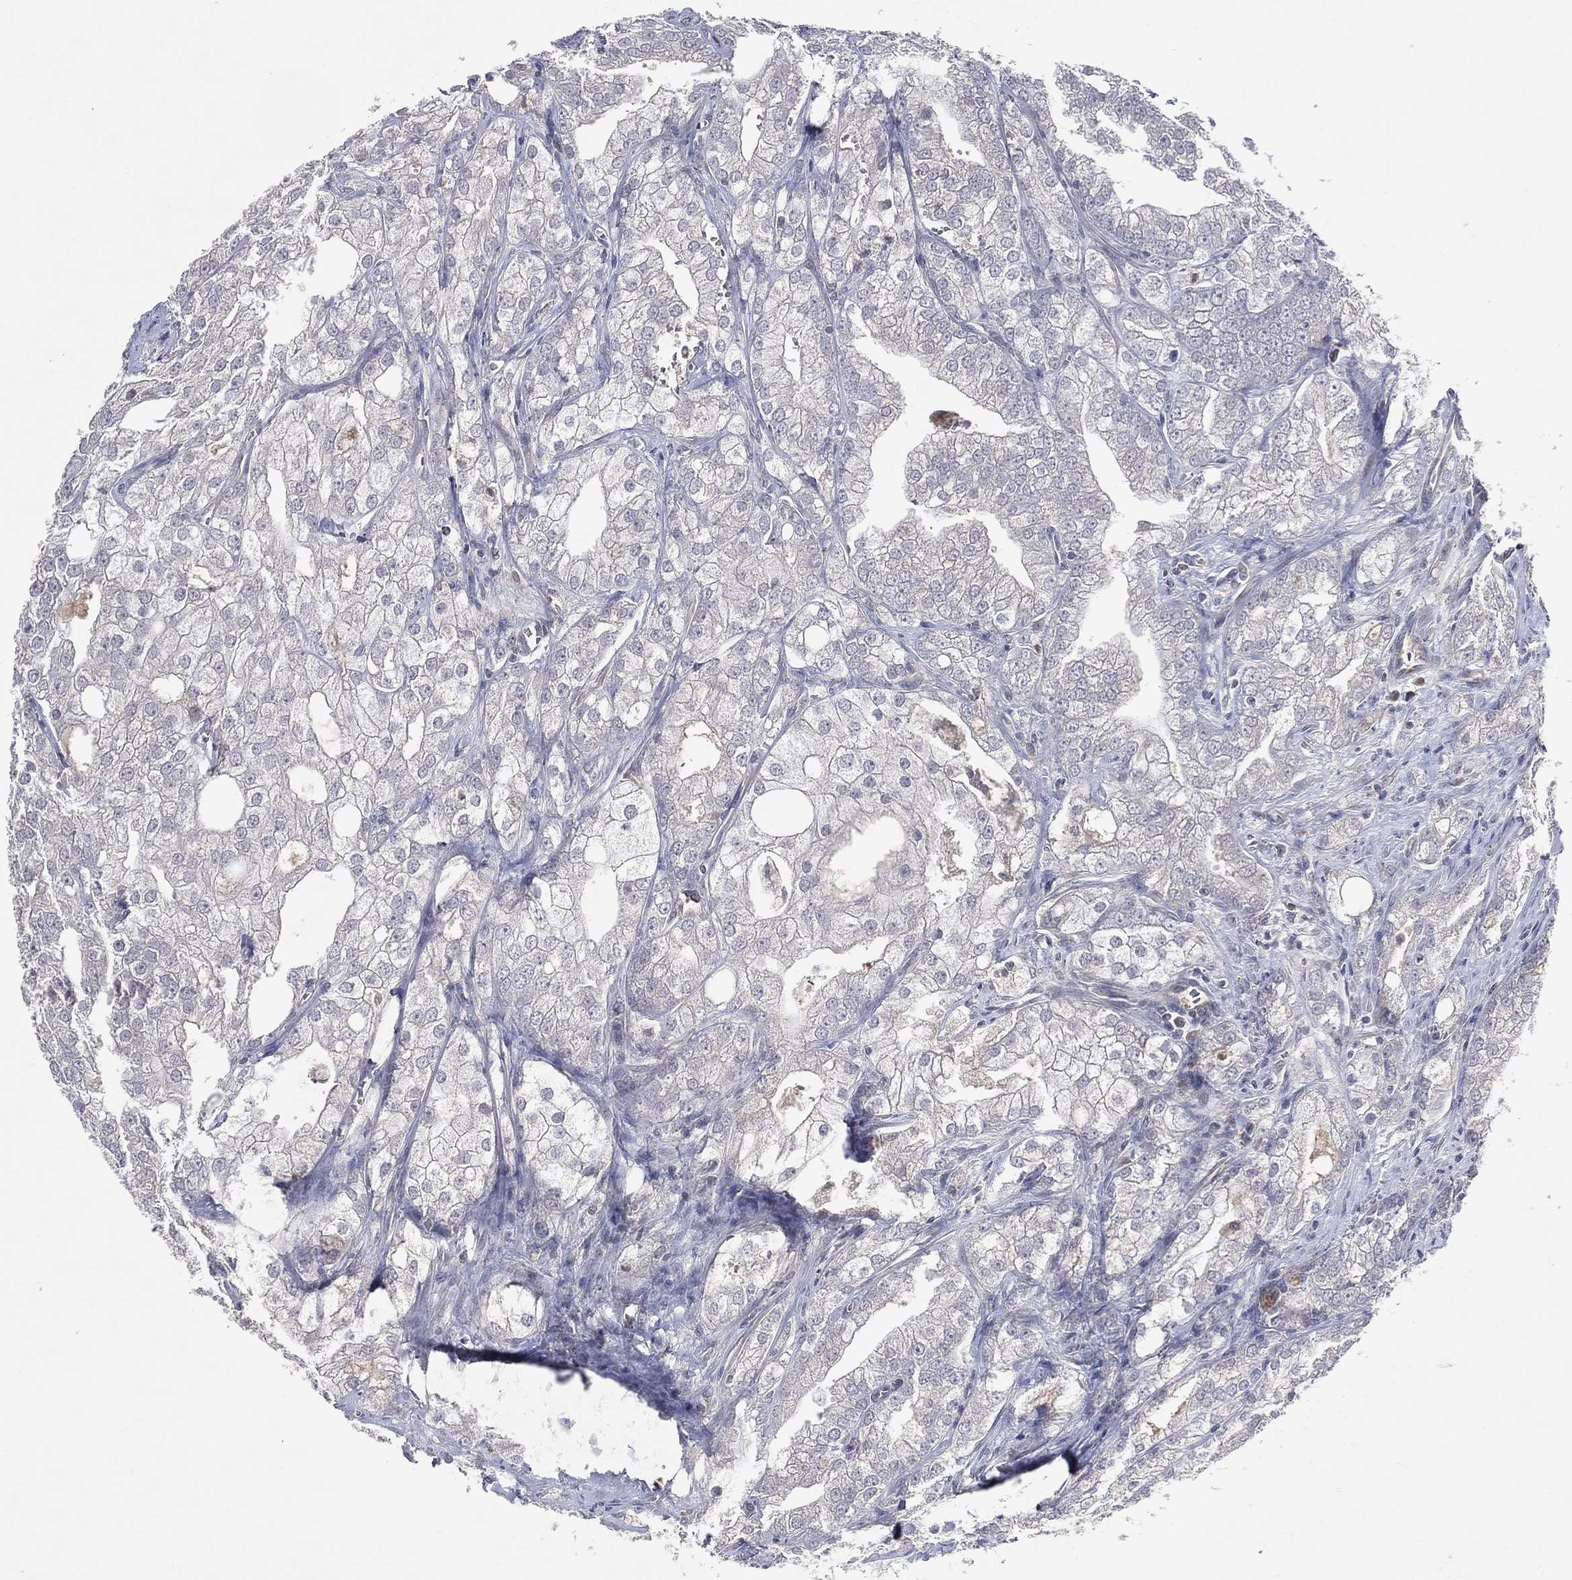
{"staining": {"intensity": "negative", "quantity": "none", "location": "none"}, "tissue": "prostate cancer", "cell_type": "Tumor cells", "image_type": "cancer", "snomed": [{"axis": "morphology", "description": "Adenocarcinoma, NOS"}, {"axis": "topography", "description": "Prostate"}], "caption": "IHC micrograph of prostate adenocarcinoma stained for a protein (brown), which exhibits no positivity in tumor cells.", "gene": "DNAH7", "patient": {"sex": "male", "age": 70}}